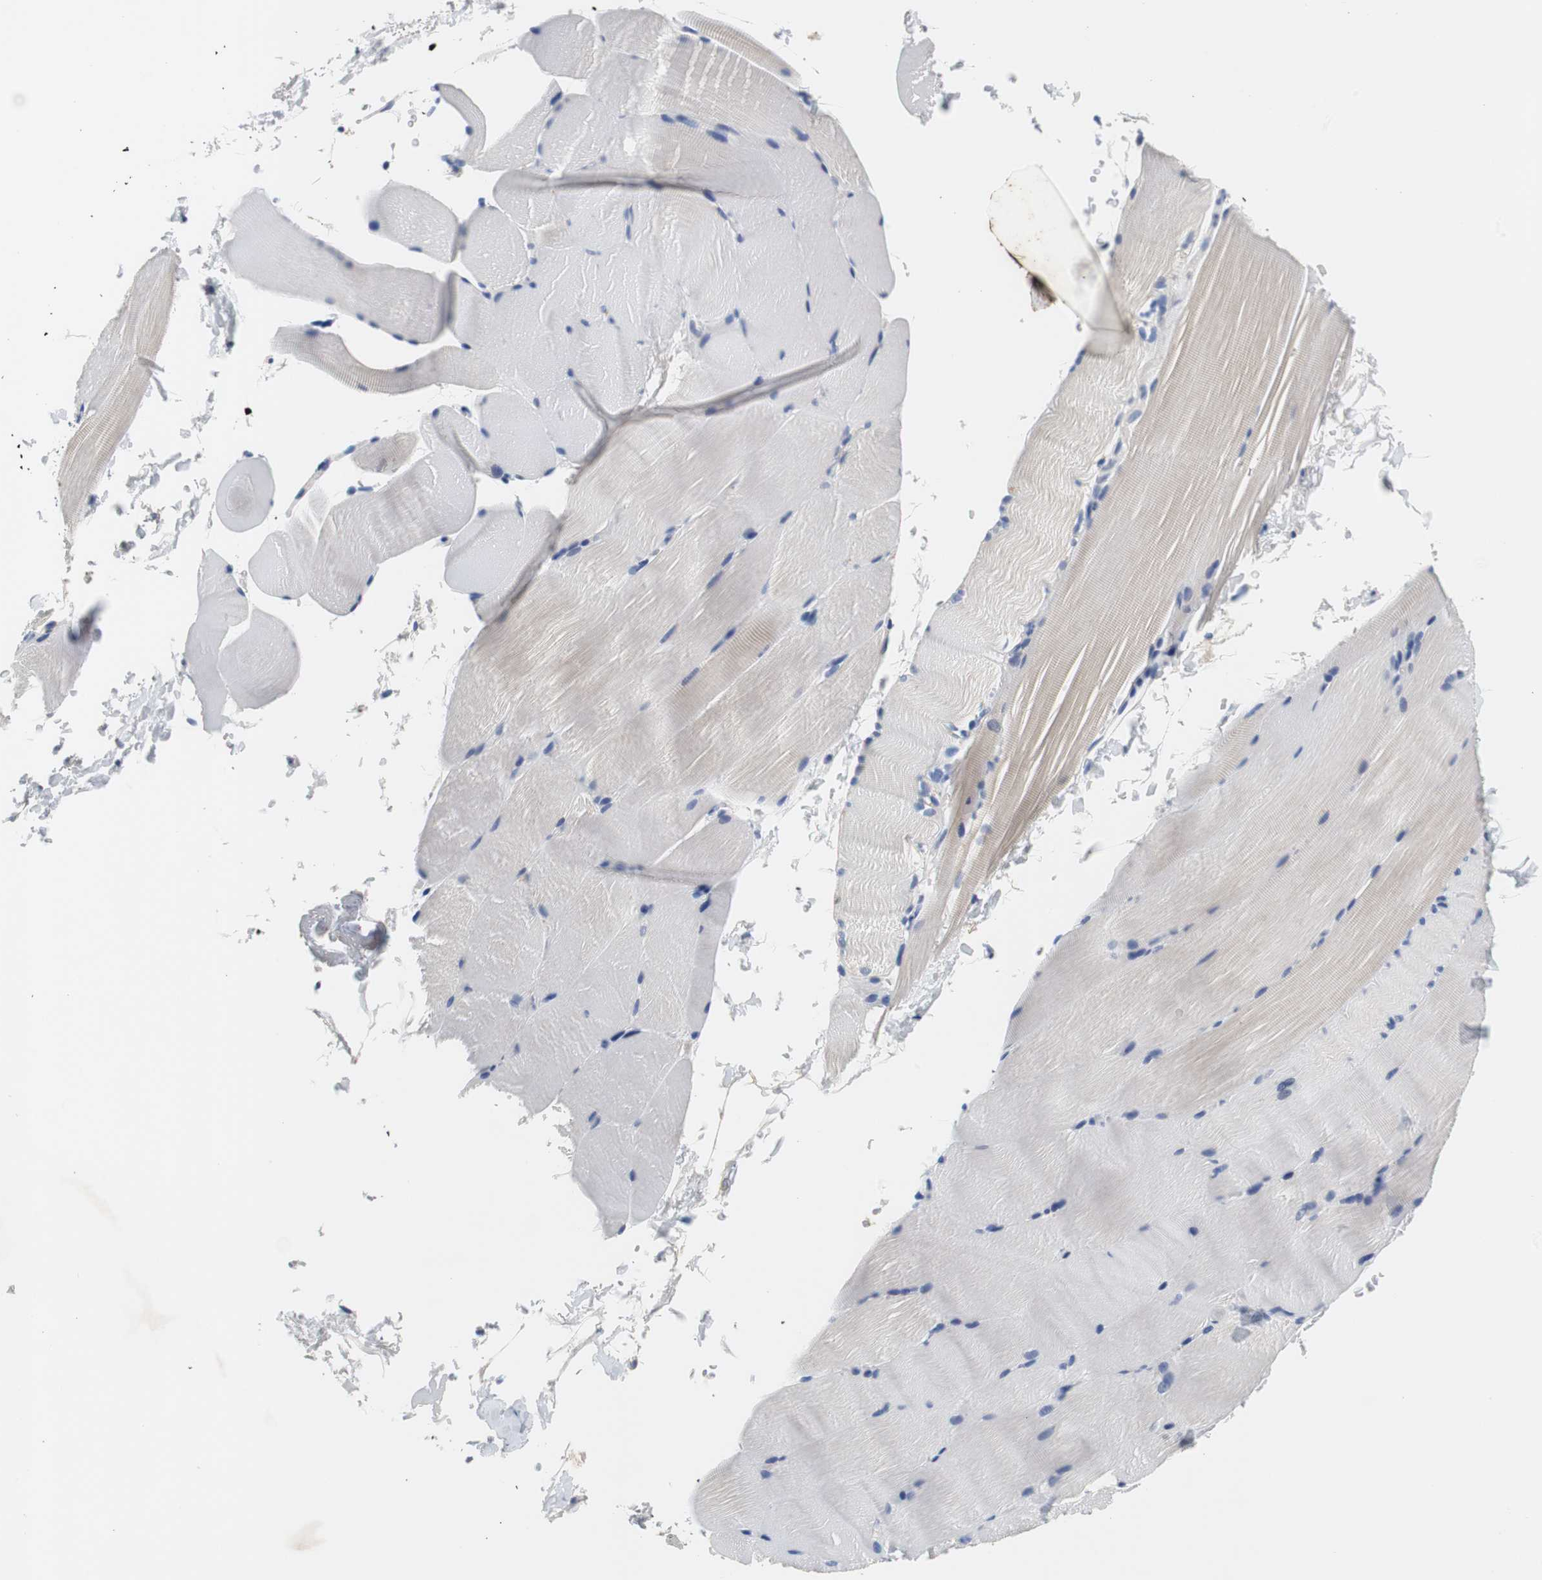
{"staining": {"intensity": "negative", "quantity": "none", "location": "none"}, "tissue": "skeletal muscle", "cell_type": "Myocytes", "image_type": "normal", "snomed": [{"axis": "morphology", "description": "Normal tissue, NOS"}, {"axis": "topography", "description": "Skeletal muscle"}, {"axis": "topography", "description": "Parathyroid gland"}], "caption": "Skeletal muscle stained for a protein using immunohistochemistry (IHC) demonstrates no expression myocytes.", "gene": "PCK1", "patient": {"sex": "female", "age": 37}}